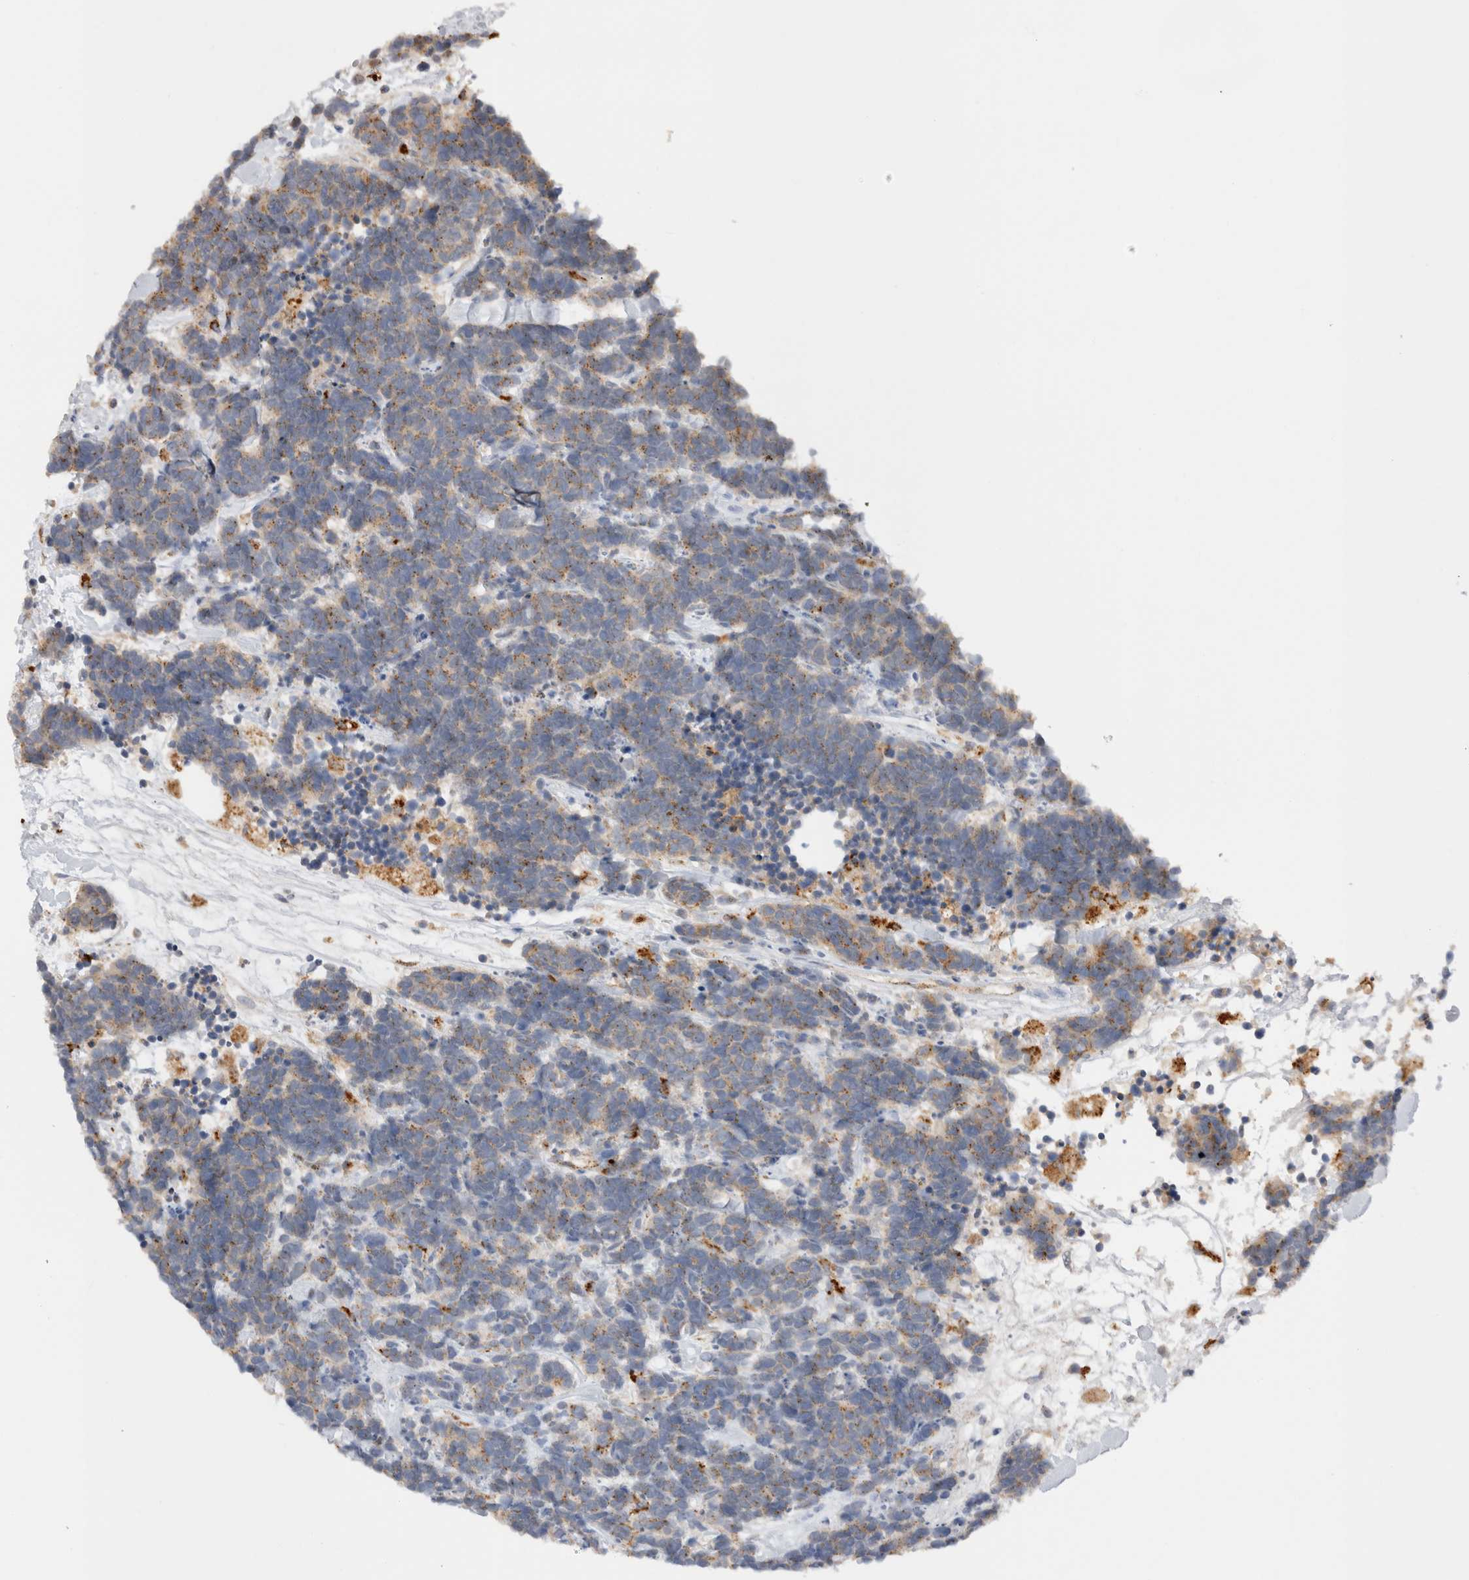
{"staining": {"intensity": "moderate", "quantity": "25%-75%", "location": "cytoplasmic/membranous"}, "tissue": "carcinoid", "cell_type": "Tumor cells", "image_type": "cancer", "snomed": [{"axis": "morphology", "description": "Carcinoma, NOS"}, {"axis": "morphology", "description": "Carcinoid, malignant, NOS"}, {"axis": "topography", "description": "Urinary bladder"}], "caption": "A brown stain shows moderate cytoplasmic/membranous positivity of a protein in human malignant carcinoid tumor cells. The protein of interest is stained brown, and the nuclei are stained in blue (DAB (3,3'-diaminobenzidine) IHC with brightfield microscopy, high magnification).", "gene": "GNS", "patient": {"sex": "male", "age": 57}}